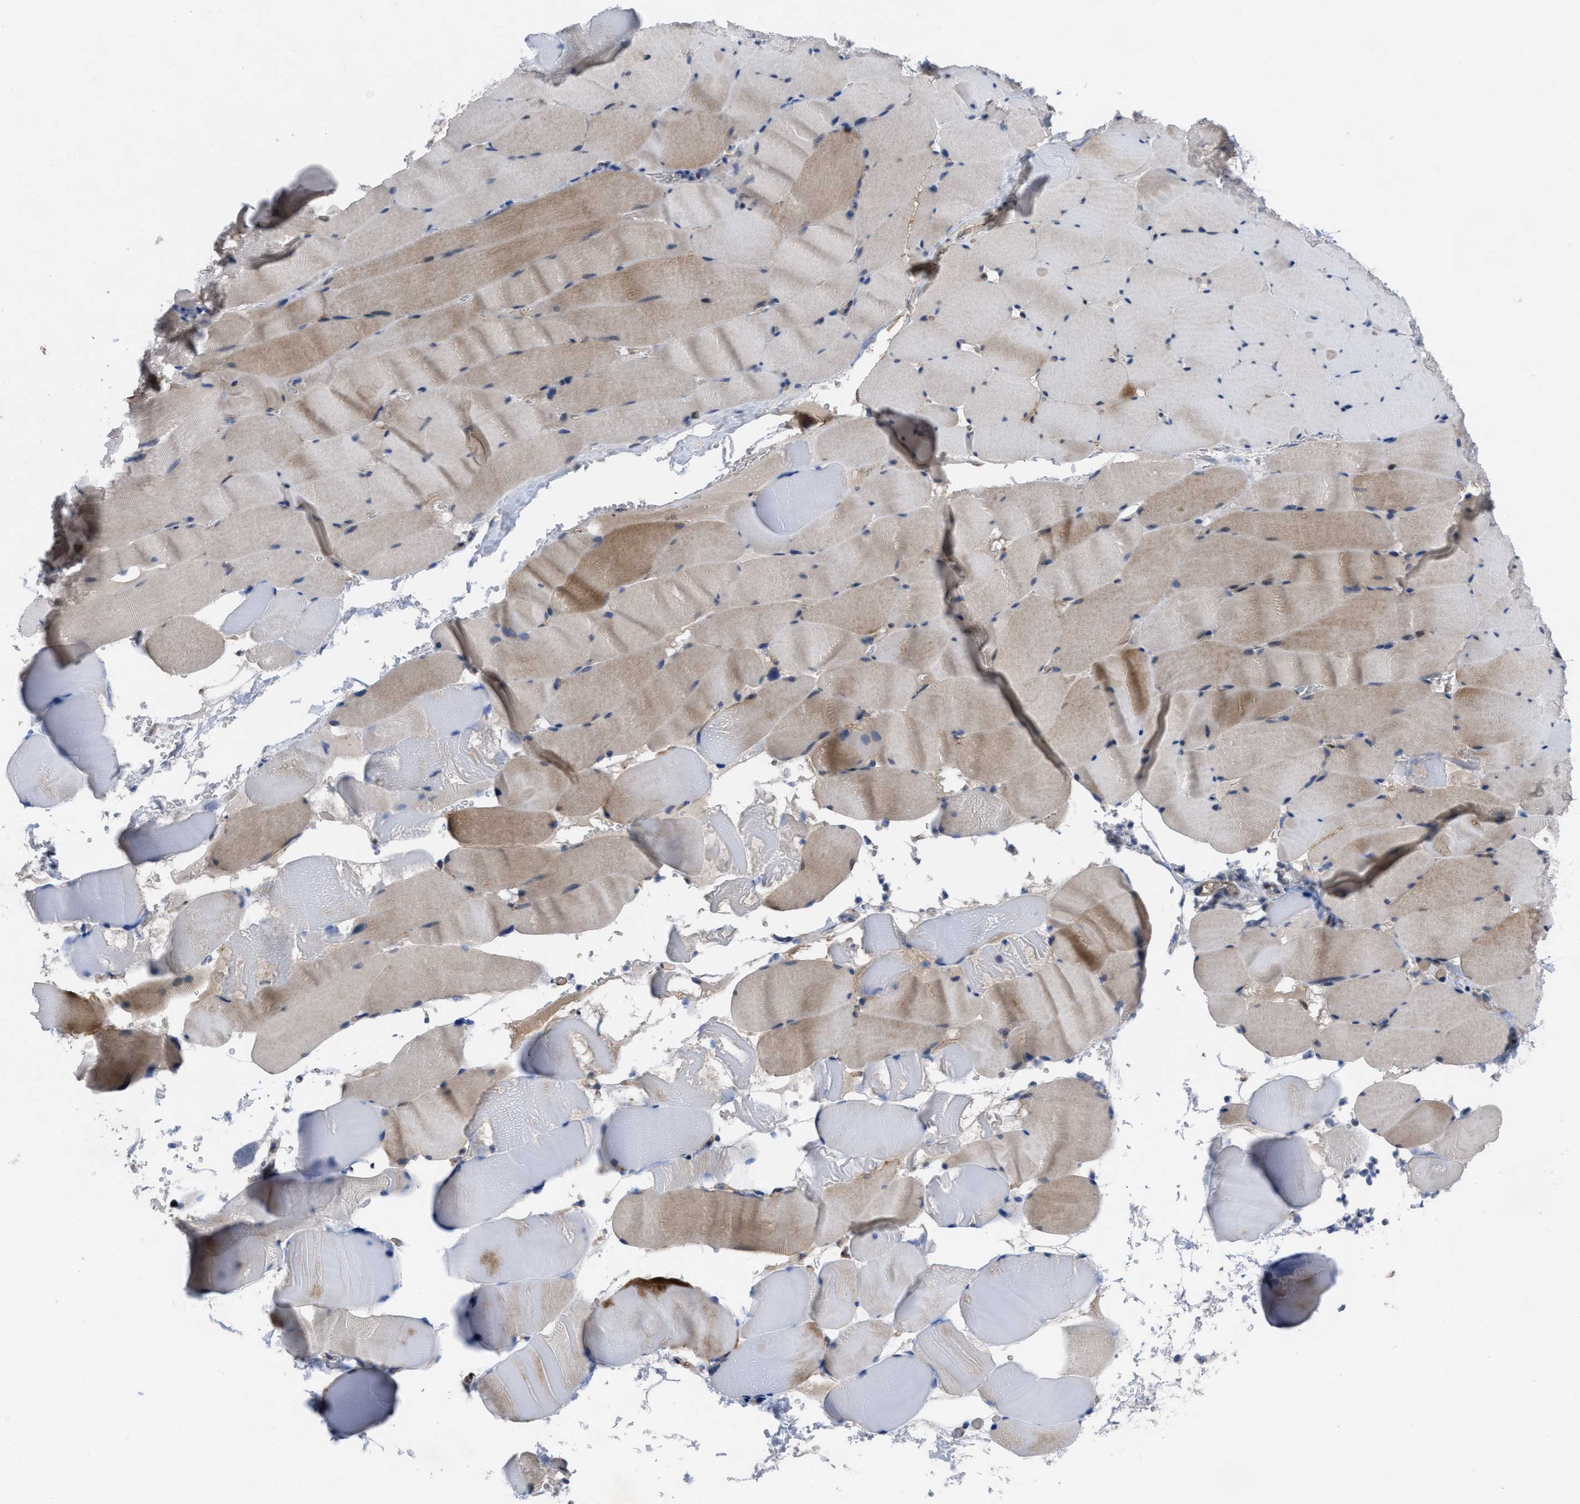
{"staining": {"intensity": "moderate", "quantity": "25%-75%", "location": "cytoplasmic/membranous"}, "tissue": "skeletal muscle", "cell_type": "Myocytes", "image_type": "normal", "snomed": [{"axis": "morphology", "description": "Normal tissue, NOS"}, {"axis": "topography", "description": "Skeletal muscle"}], "caption": "Benign skeletal muscle shows moderate cytoplasmic/membranous positivity in about 25%-75% of myocytes (brown staining indicates protein expression, while blue staining denotes nuclei)..", "gene": "IL17RE", "patient": {"sex": "male", "age": 62}}